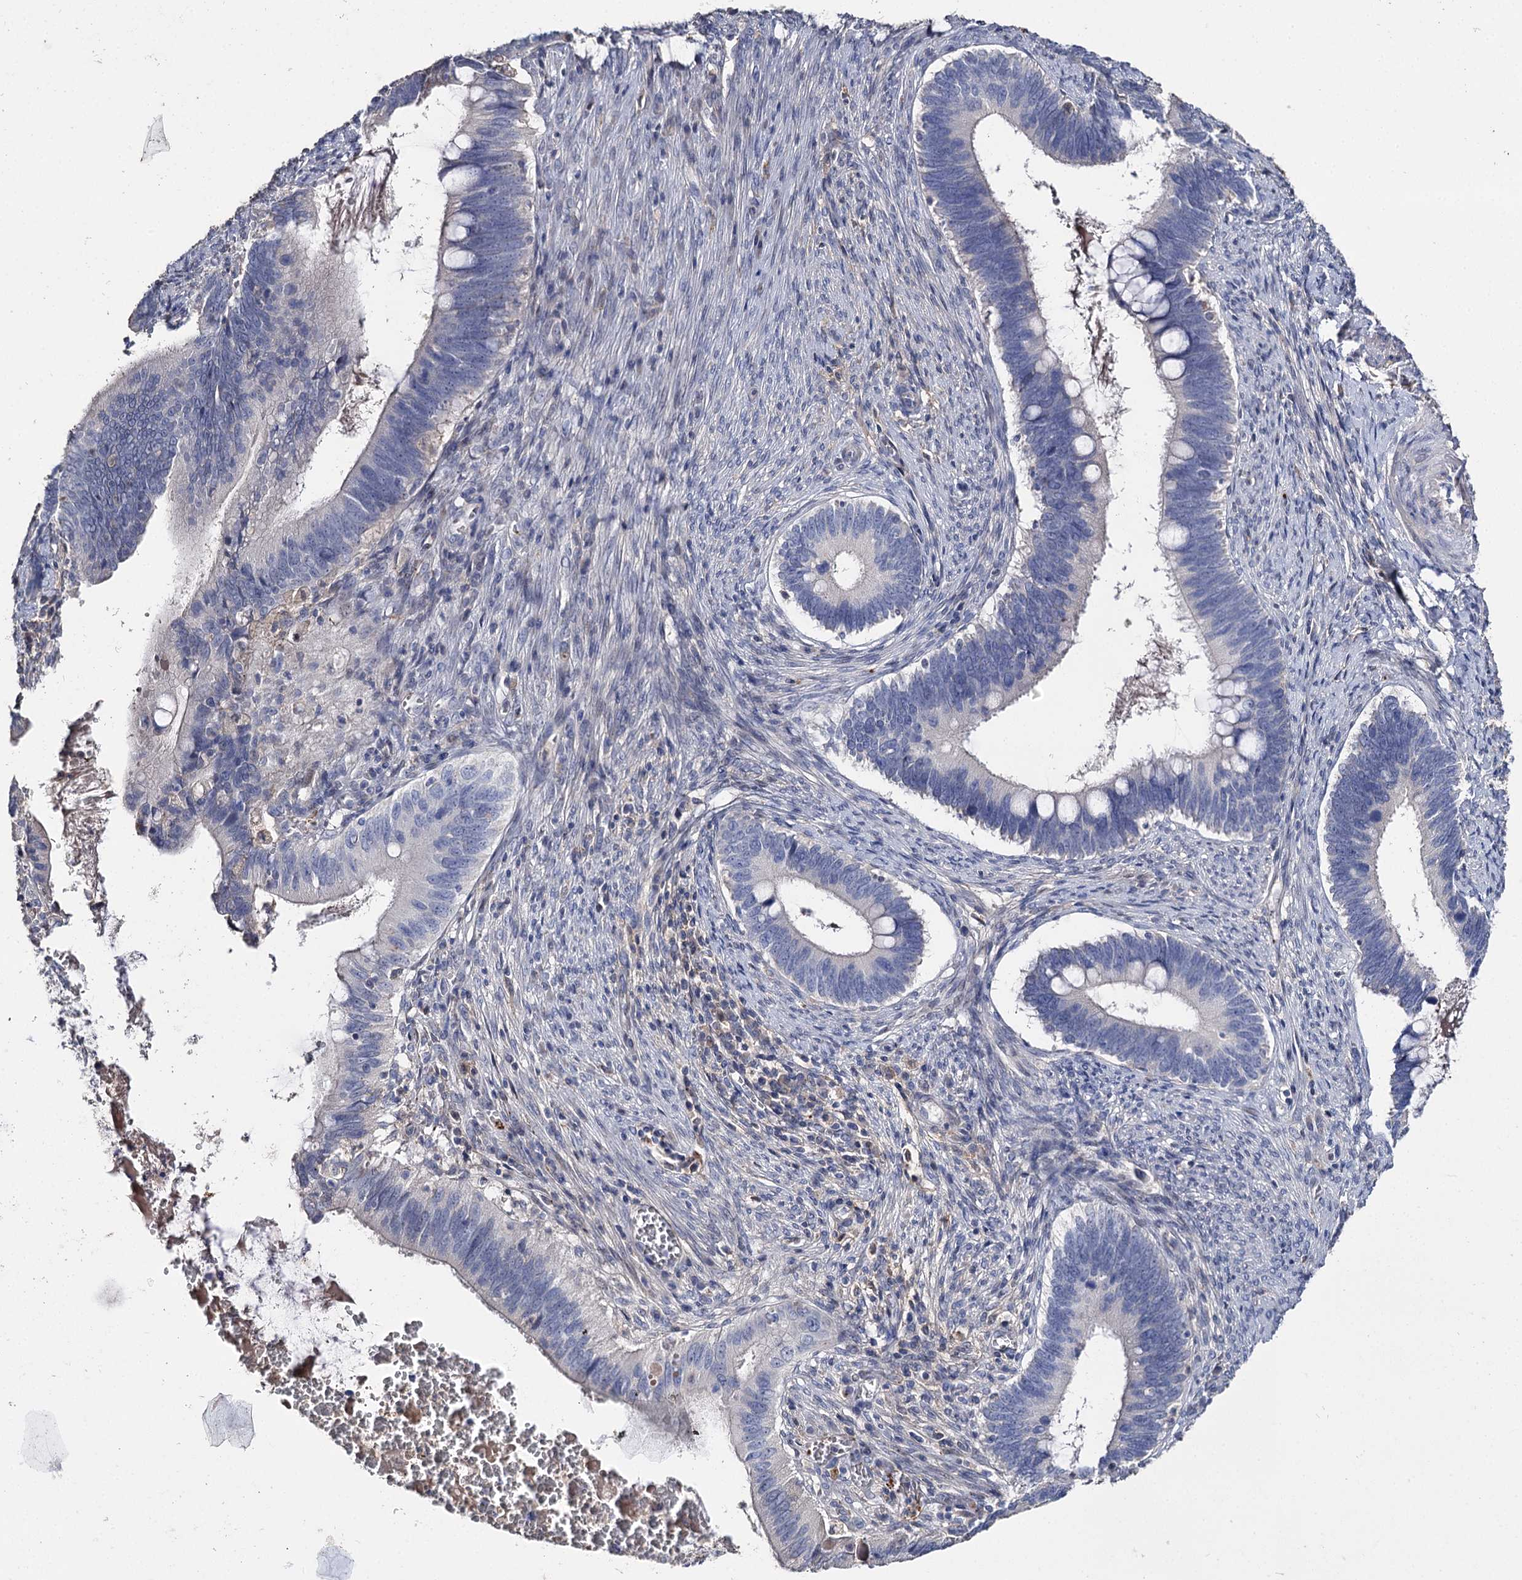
{"staining": {"intensity": "negative", "quantity": "none", "location": "none"}, "tissue": "cervical cancer", "cell_type": "Tumor cells", "image_type": "cancer", "snomed": [{"axis": "morphology", "description": "Adenocarcinoma, NOS"}, {"axis": "topography", "description": "Cervix"}], "caption": "Immunohistochemistry photomicrograph of cervical cancer stained for a protein (brown), which shows no staining in tumor cells.", "gene": "DNAH6", "patient": {"sex": "female", "age": 42}}